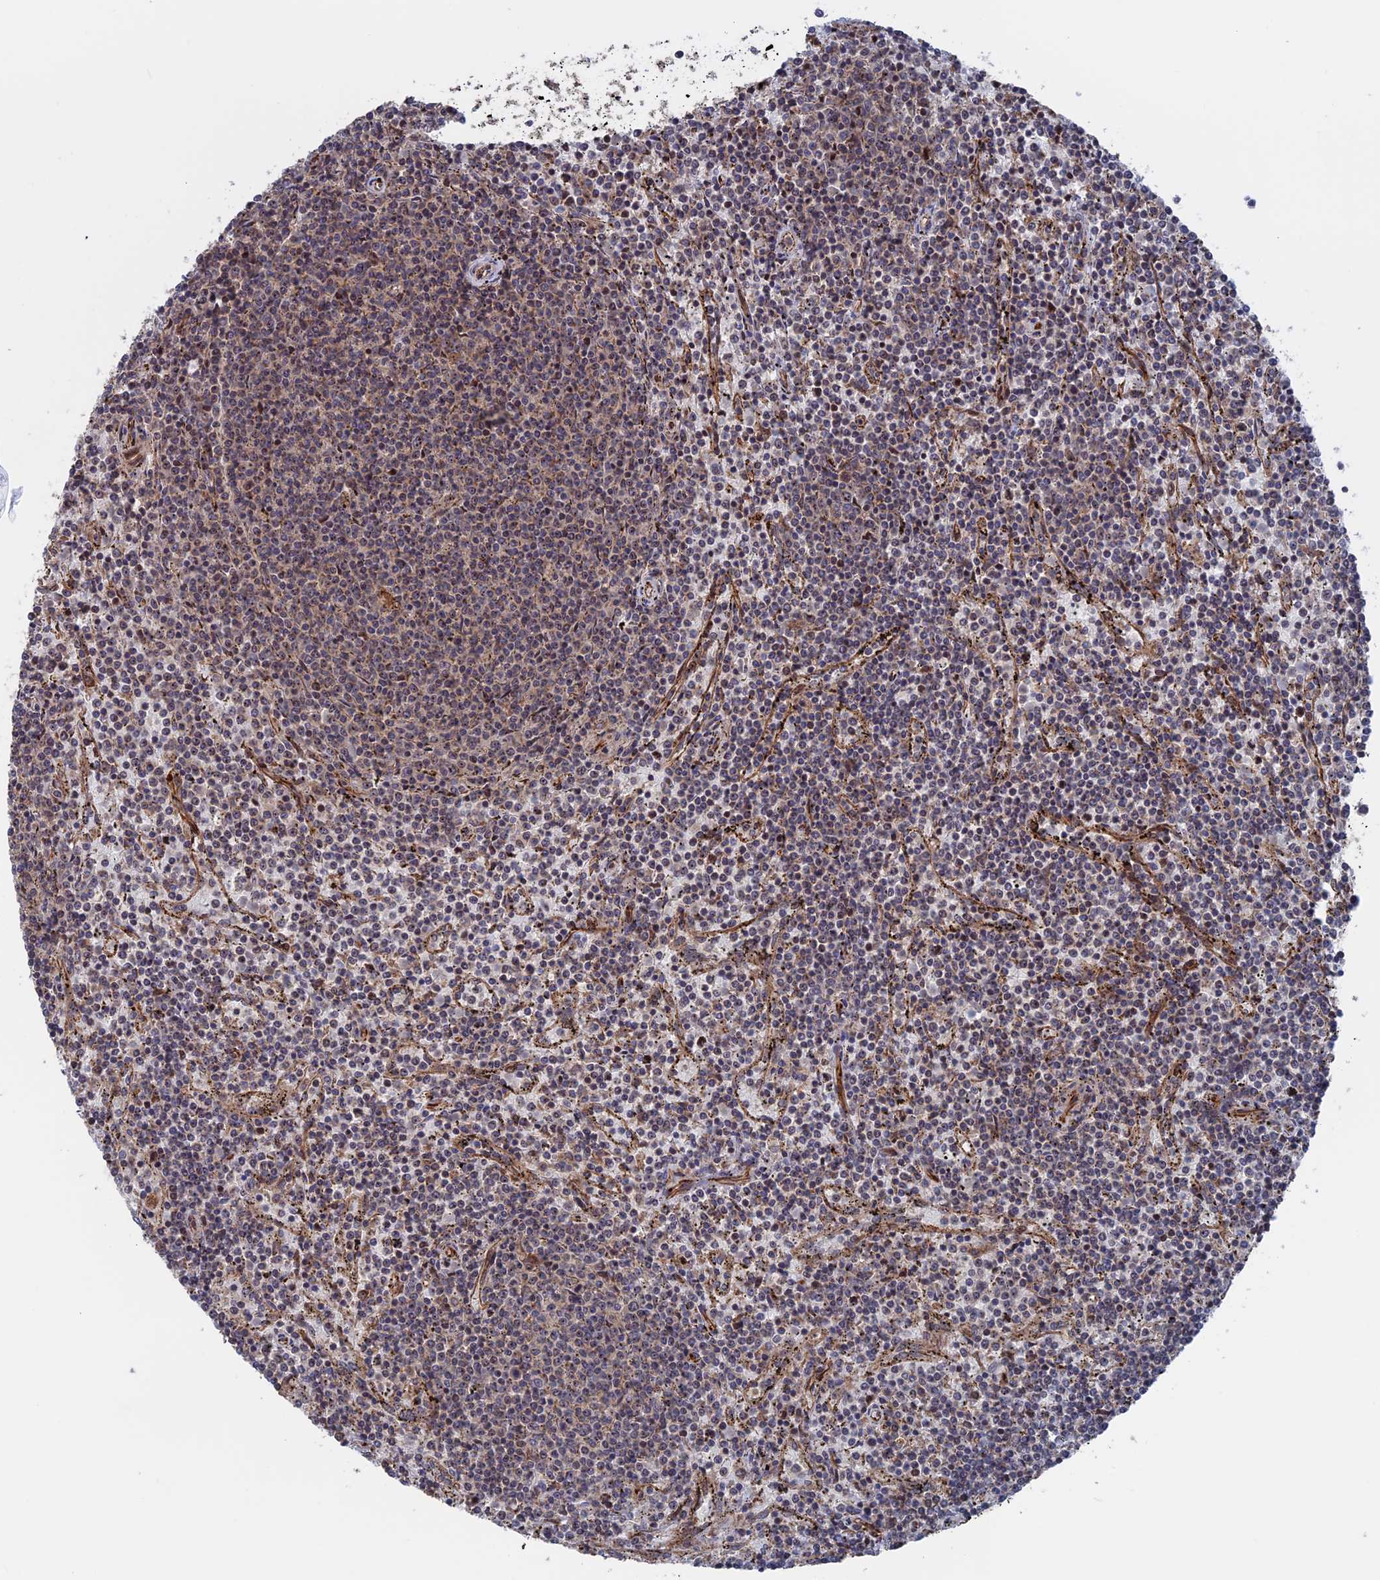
{"staining": {"intensity": "negative", "quantity": "none", "location": "none"}, "tissue": "lymphoma", "cell_type": "Tumor cells", "image_type": "cancer", "snomed": [{"axis": "morphology", "description": "Malignant lymphoma, non-Hodgkin's type, Low grade"}, {"axis": "topography", "description": "Spleen"}], "caption": "This histopathology image is of malignant lymphoma, non-Hodgkin's type (low-grade) stained with immunohistochemistry to label a protein in brown with the nuclei are counter-stained blue. There is no staining in tumor cells. (DAB immunohistochemistry (IHC), high magnification).", "gene": "PLA2G15", "patient": {"sex": "female", "age": 50}}